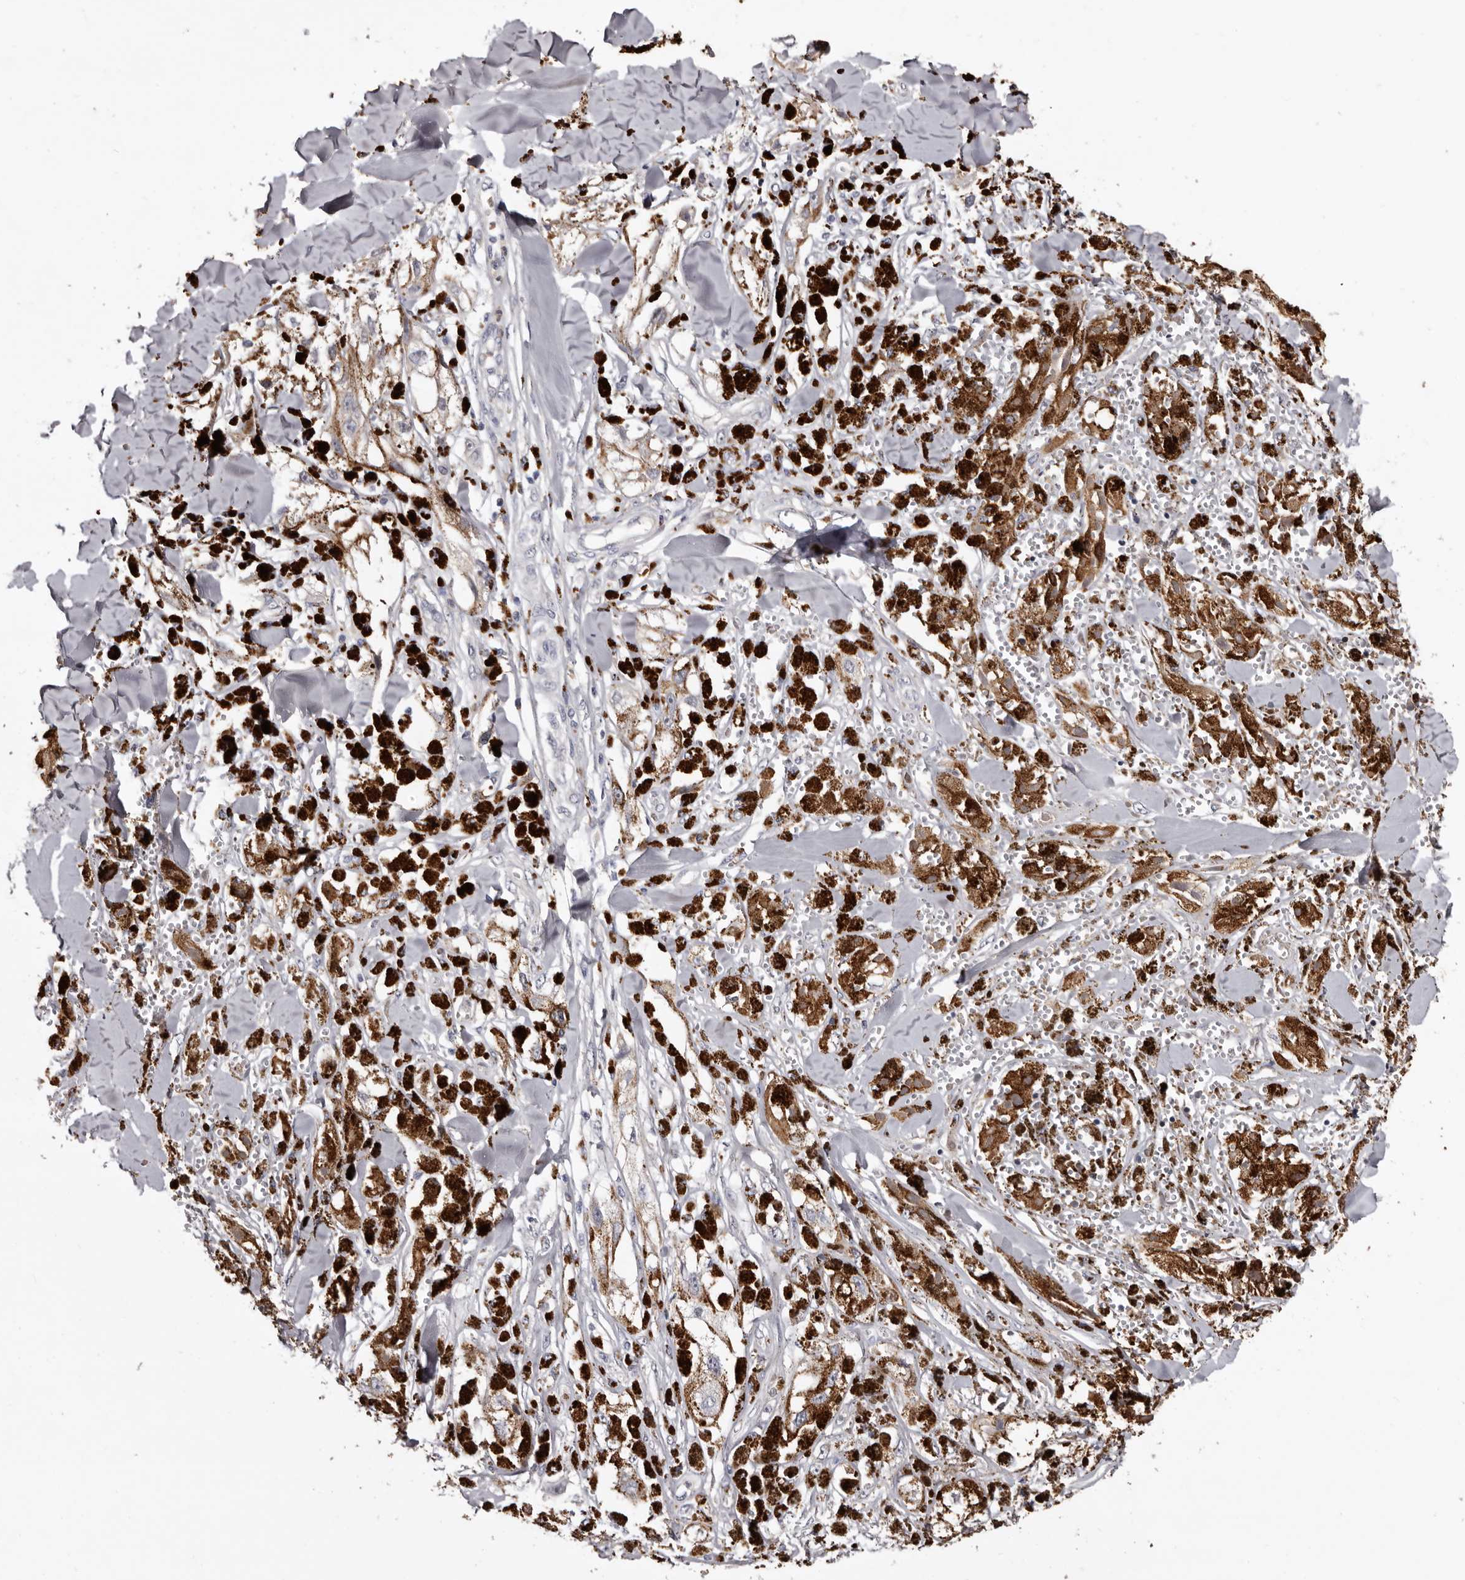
{"staining": {"intensity": "moderate", "quantity": ">75%", "location": "cytoplasmic/membranous"}, "tissue": "melanoma", "cell_type": "Tumor cells", "image_type": "cancer", "snomed": [{"axis": "morphology", "description": "Malignant melanoma, NOS"}, {"axis": "topography", "description": "Skin"}], "caption": "Moderate cytoplasmic/membranous expression is present in about >75% of tumor cells in melanoma. The staining was performed using DAB (3,3'-diaminobenzidine) to visualize the protein expression in brown, while the nuclei were stained in blue with hematoxylin (Magnification: 20x).", "gene": "SLC10A4", "patient": {"sex": "male", "age": 88}}